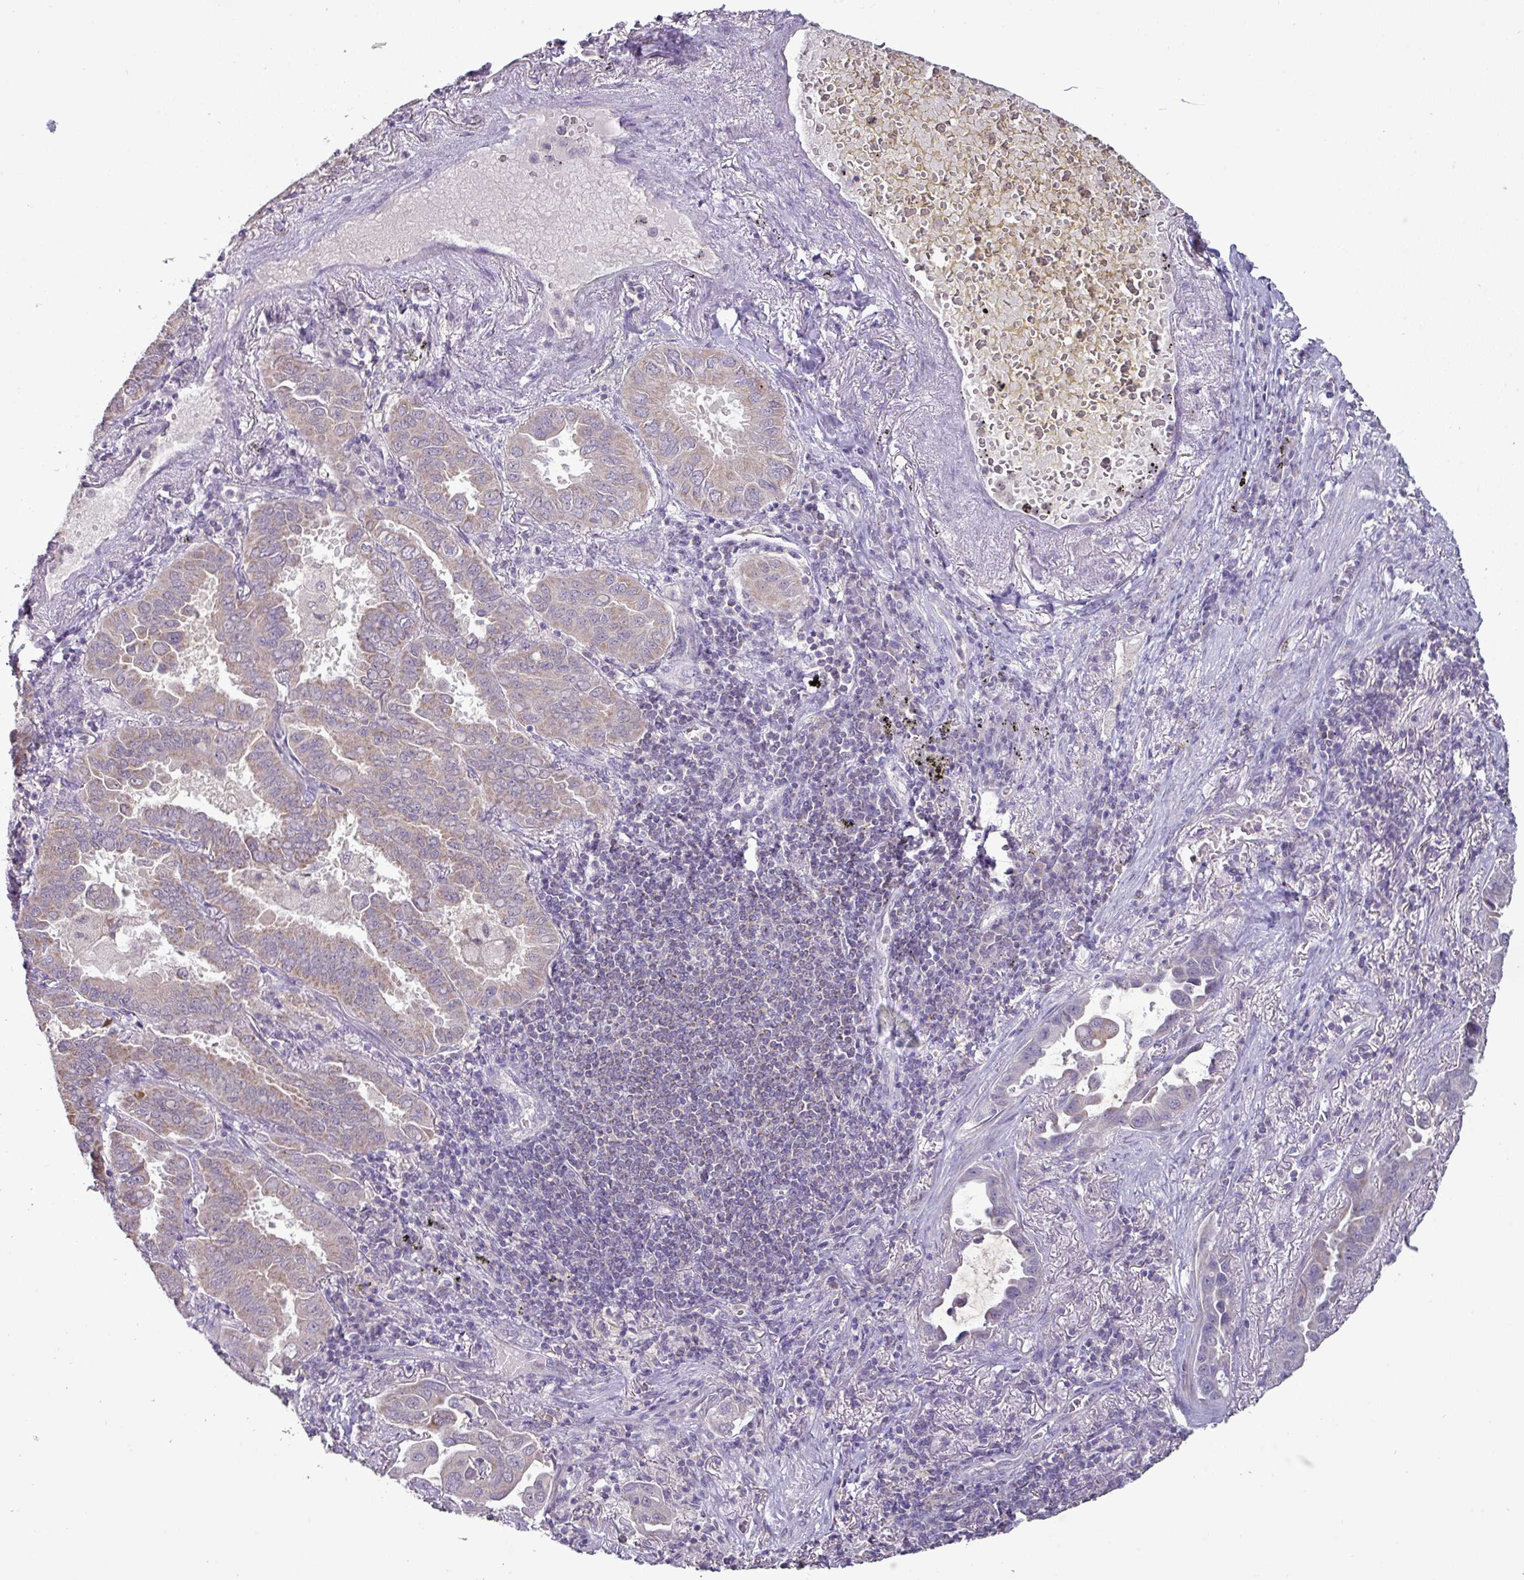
{"staining": {"intensity": "weak", "quantity": "<25%", "location": "cytoplasmic/membranous"}, "tissue": "lung cancer", "cell_type": "Tumor cells", "image_type": "cancer", "snomed": [{"axis": "morphology", "description": "Adenocarcinoma, NOS"}, {"axis": "topography", "description": "Lung"}], "caption": "Lung adenocarcinoma was stained to show a protein in brown. There is no significant expression in tumor cells. (Brightfield microscopy of DAB (3,3'-diaminobenzidine) immunohistochemistry (IHC) at high magnification).", "gene": "TRAPPC1", "patient": {"sex": "male", "age": 64}}